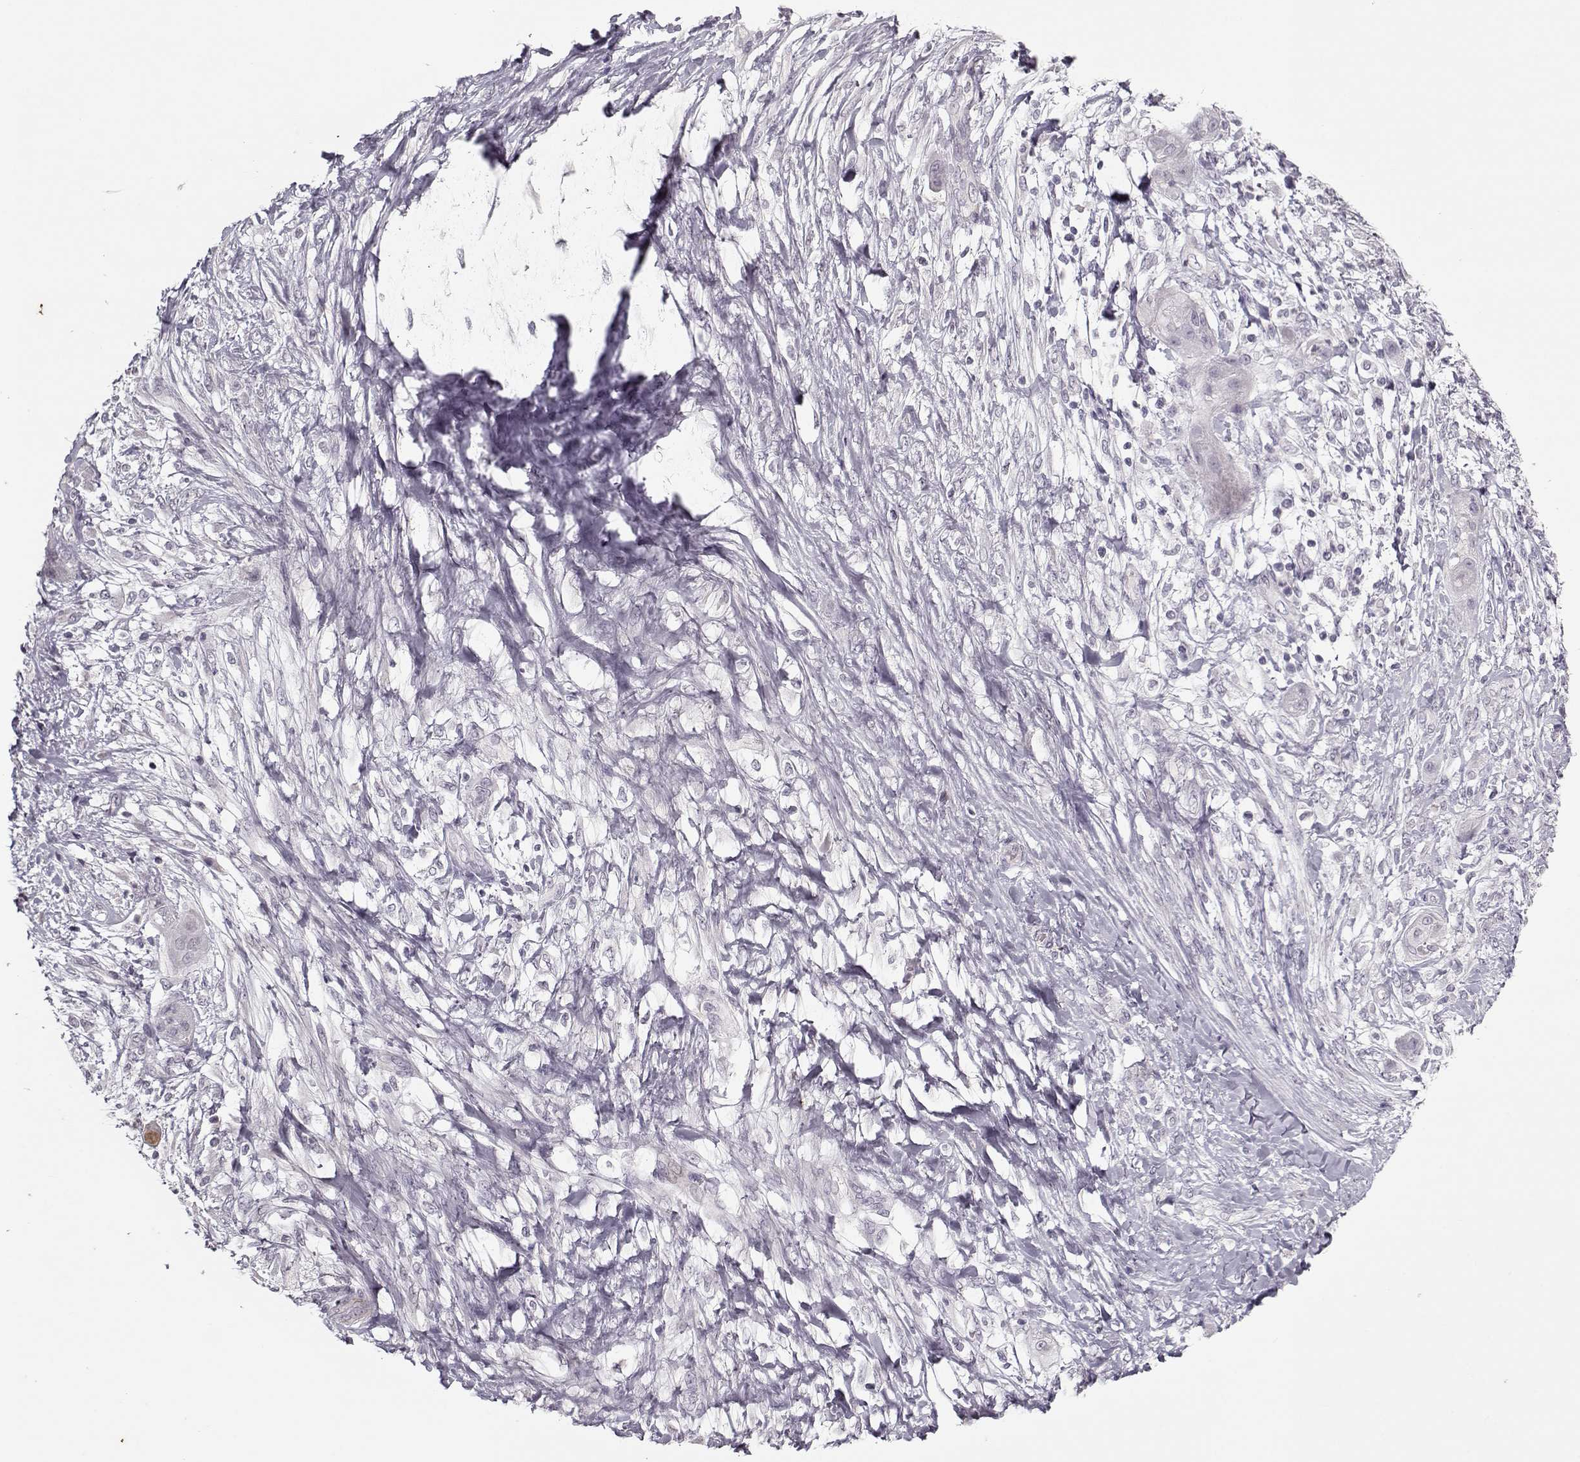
{"staining": {"intensity": "negative", "quantity": "none", "location": "none"}, "tissue": "skin cancer", "cell_type": "Tumor cells", "image_type": "cancer", "snomed": [{"axis": "morphology", "description": "Squamous cell carcinoma, NOS"}, {"axis": "topography", "description": "Skin"}], "caption": "Human skin squamous cell carcinoma stained for a protein using immunohistochemistry (IHC) demonstrates no positivity in tumor cells.", "gene": "KRT9", "patient": {"sex": "male", "age": 62}}